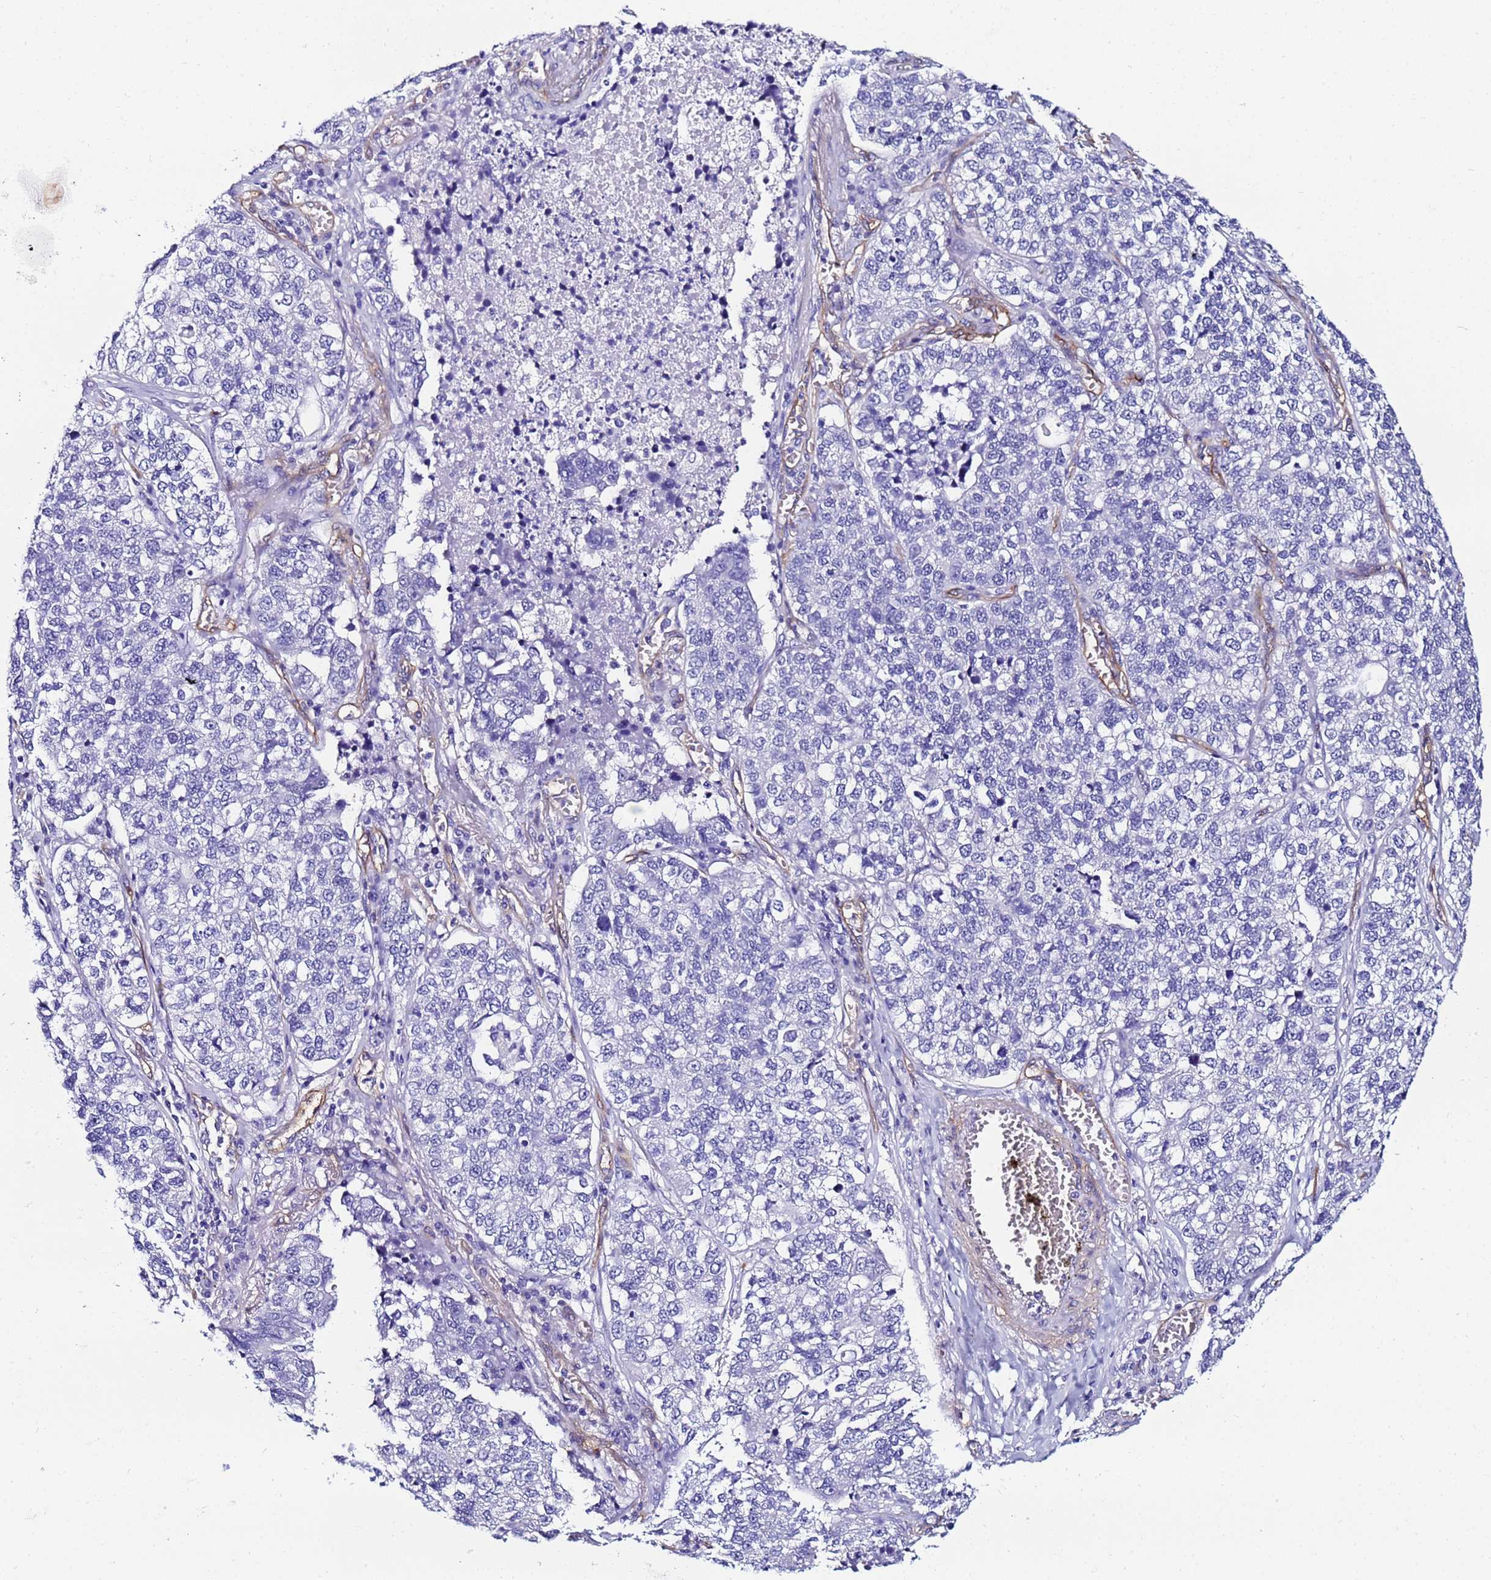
{"staining": {"intensity": "negative", "quantity": "none", "location": "none"}, "tissue": "lung cancer", "cell_type": "Tumor cells", "image_type": "cancer", "snomed": [{"axis": "morphology", "description": "Adenocarcinoma, NOS"}, {"axis": "topography", "description": "Lung"}], "caption": "Photomicrograph shows no protein staining in tumor cells of lung cancer (adenocarcinoma) tissue.", "gene": "DEFB104A", "patient": {"sex": "male", "age": 49}}